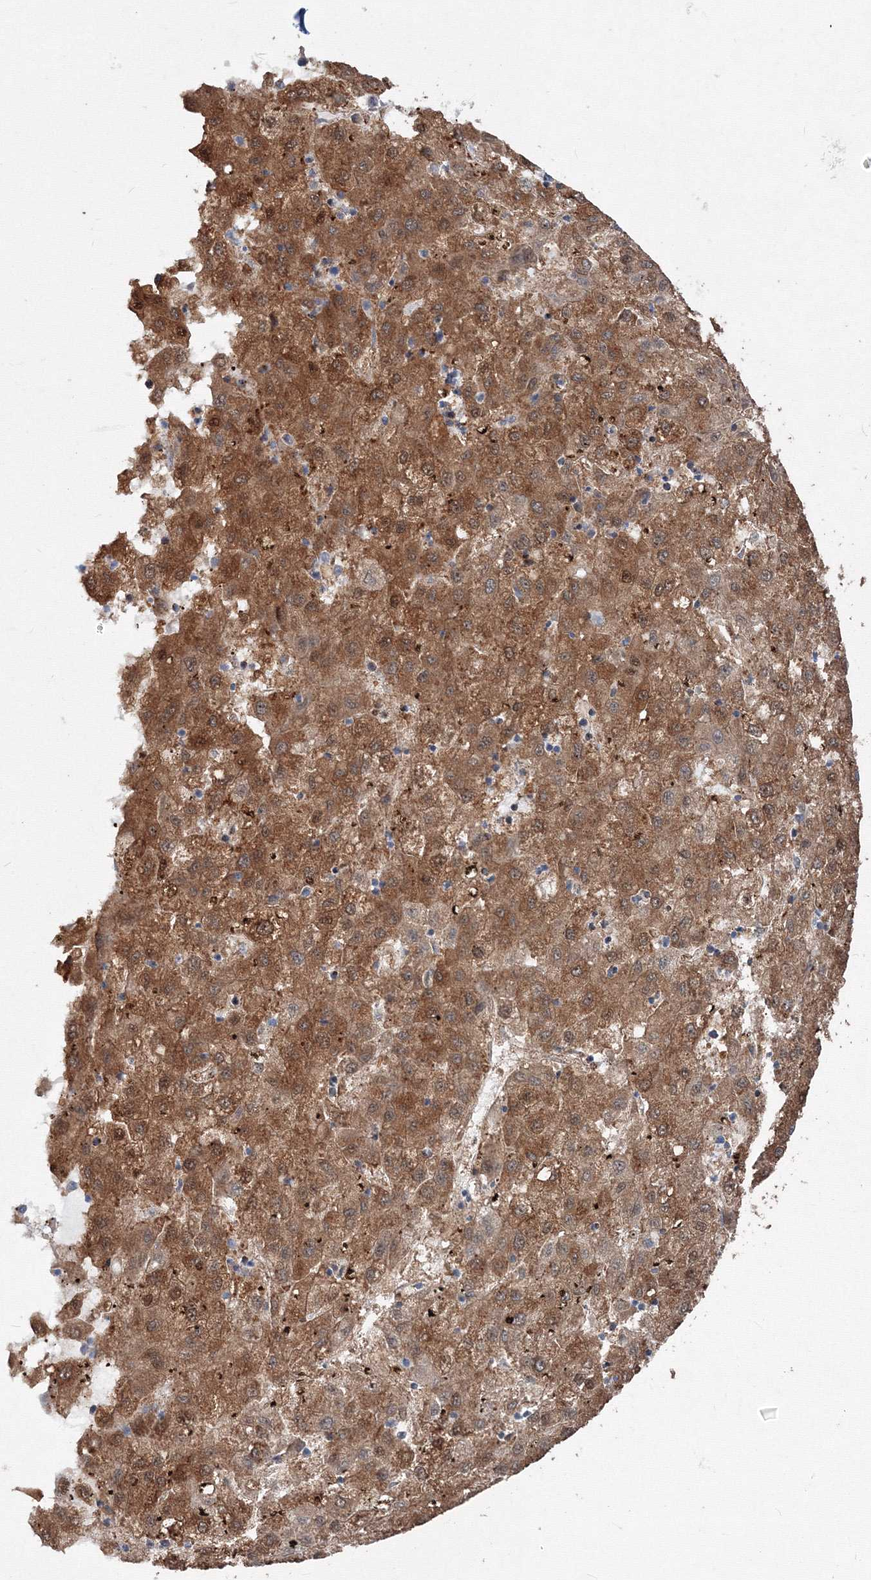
{"staining": {"intensity": "moderate", "quantity": ">75%", "location": "cytoplasmic/membranous"}, "tissue": "liver cancer", "cell_type": "Tumor cells", "image_type": "cancer", "snomed": [{"axis": "morphology", "description": "Carcinoma, Hepatocellular, NOS"}, {"axis": "topography", "description": "Liver"}], "caption": "Human hepatocellular carcinoma (liver) stained with a protein marker reveals moderate staining in tumor cells.", "gene": "MKRN2", "patient": {"sex": "male", "age": 72}}